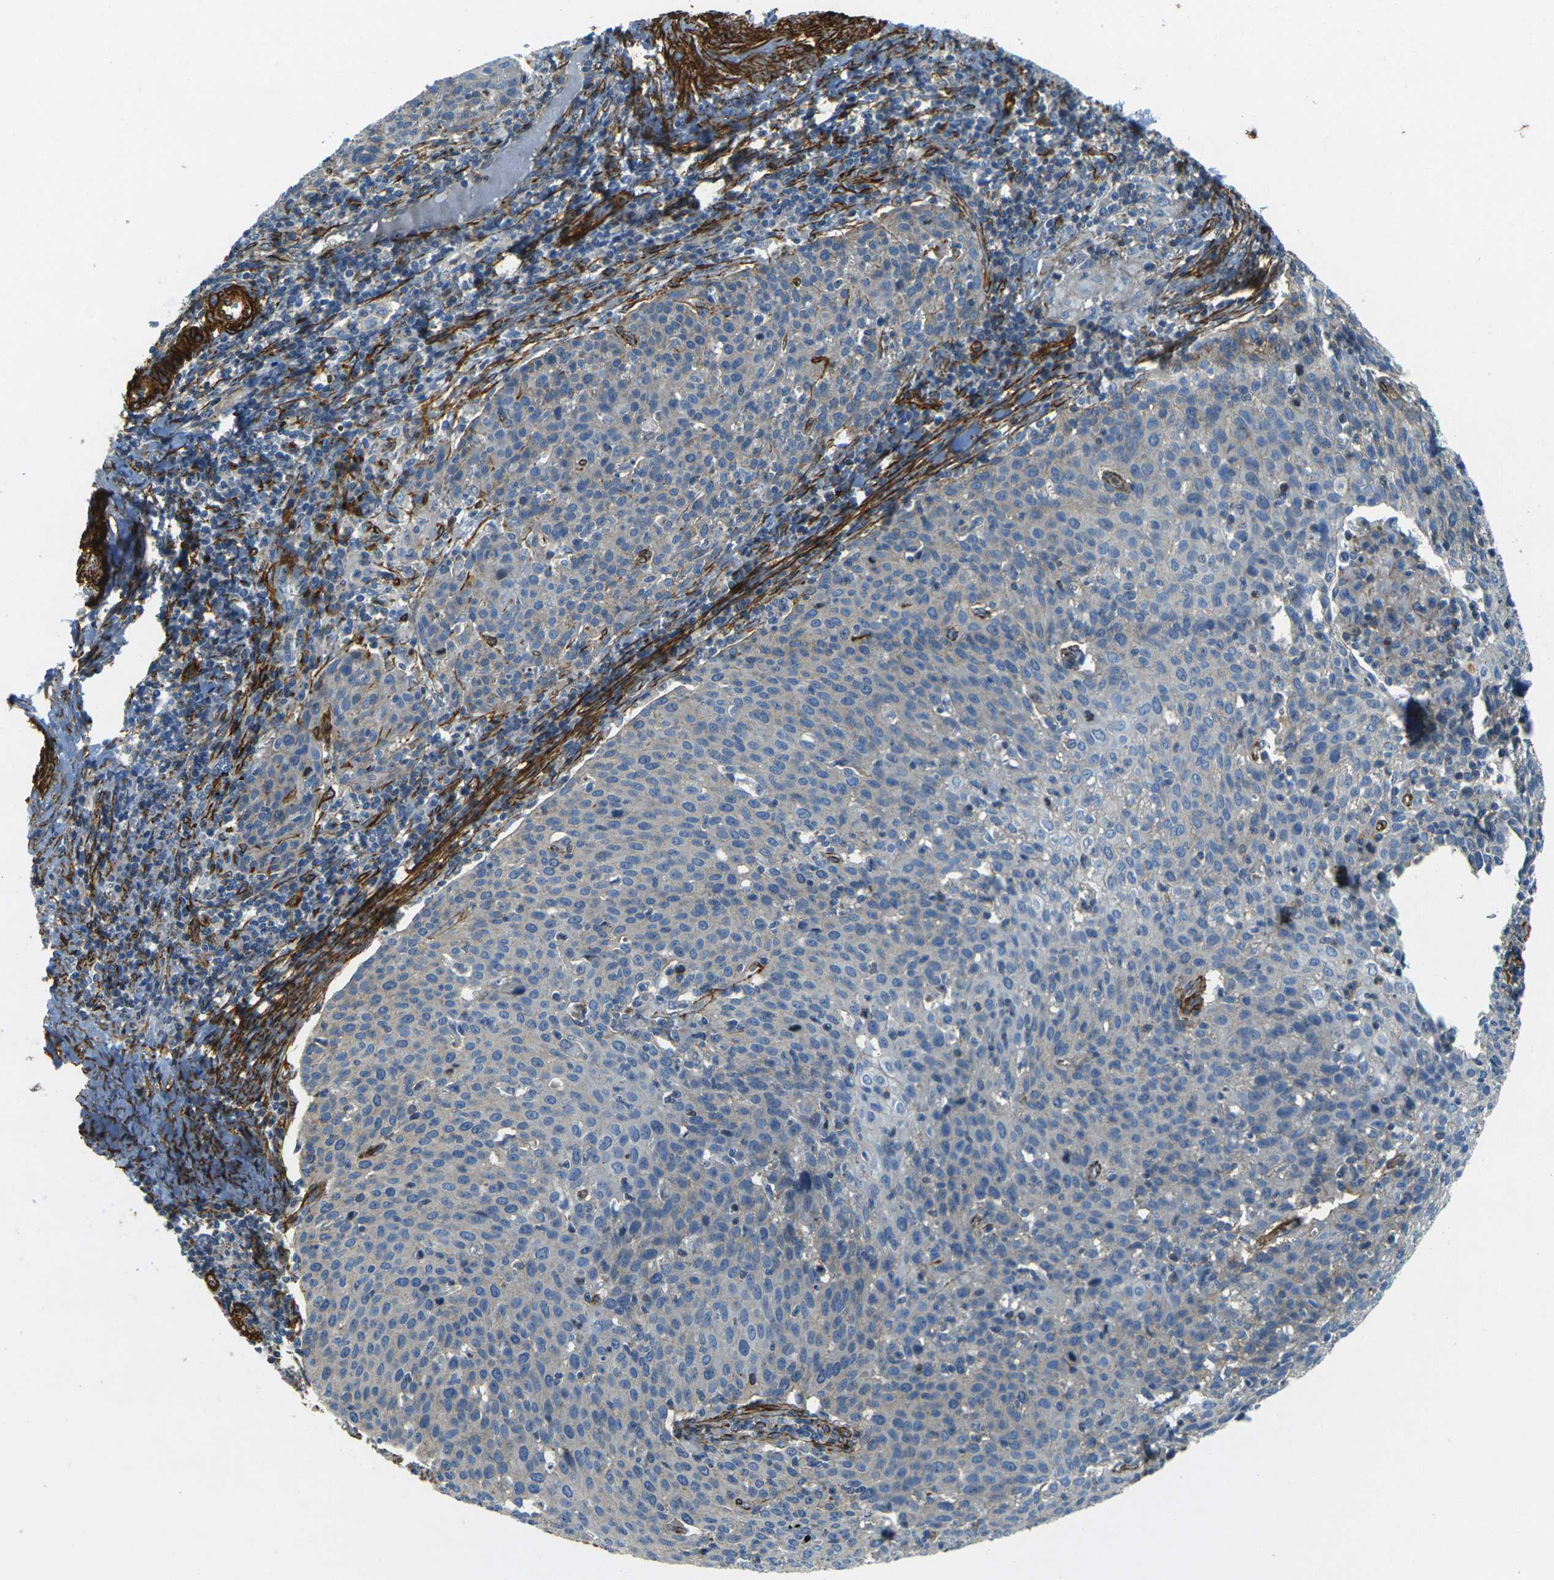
{"staining": {"intensity": "negative", "quantity": "none", "location": "none"}, "tissue": "cervical cancer", "cell_type": "Tumor cells", "image_type": "cancer", "snomed": [{"axis": "morphology", "description": "Squamous cell carcinoma, NOS"}, {"axis": "topography", "description": "Cervix"}], "caption": "There is no significant expression in tumor cells of cervical cancer (squamous cell carcinoma).", "gene": "EPHA7", "patient": {"sex": "female", "age": 38}}